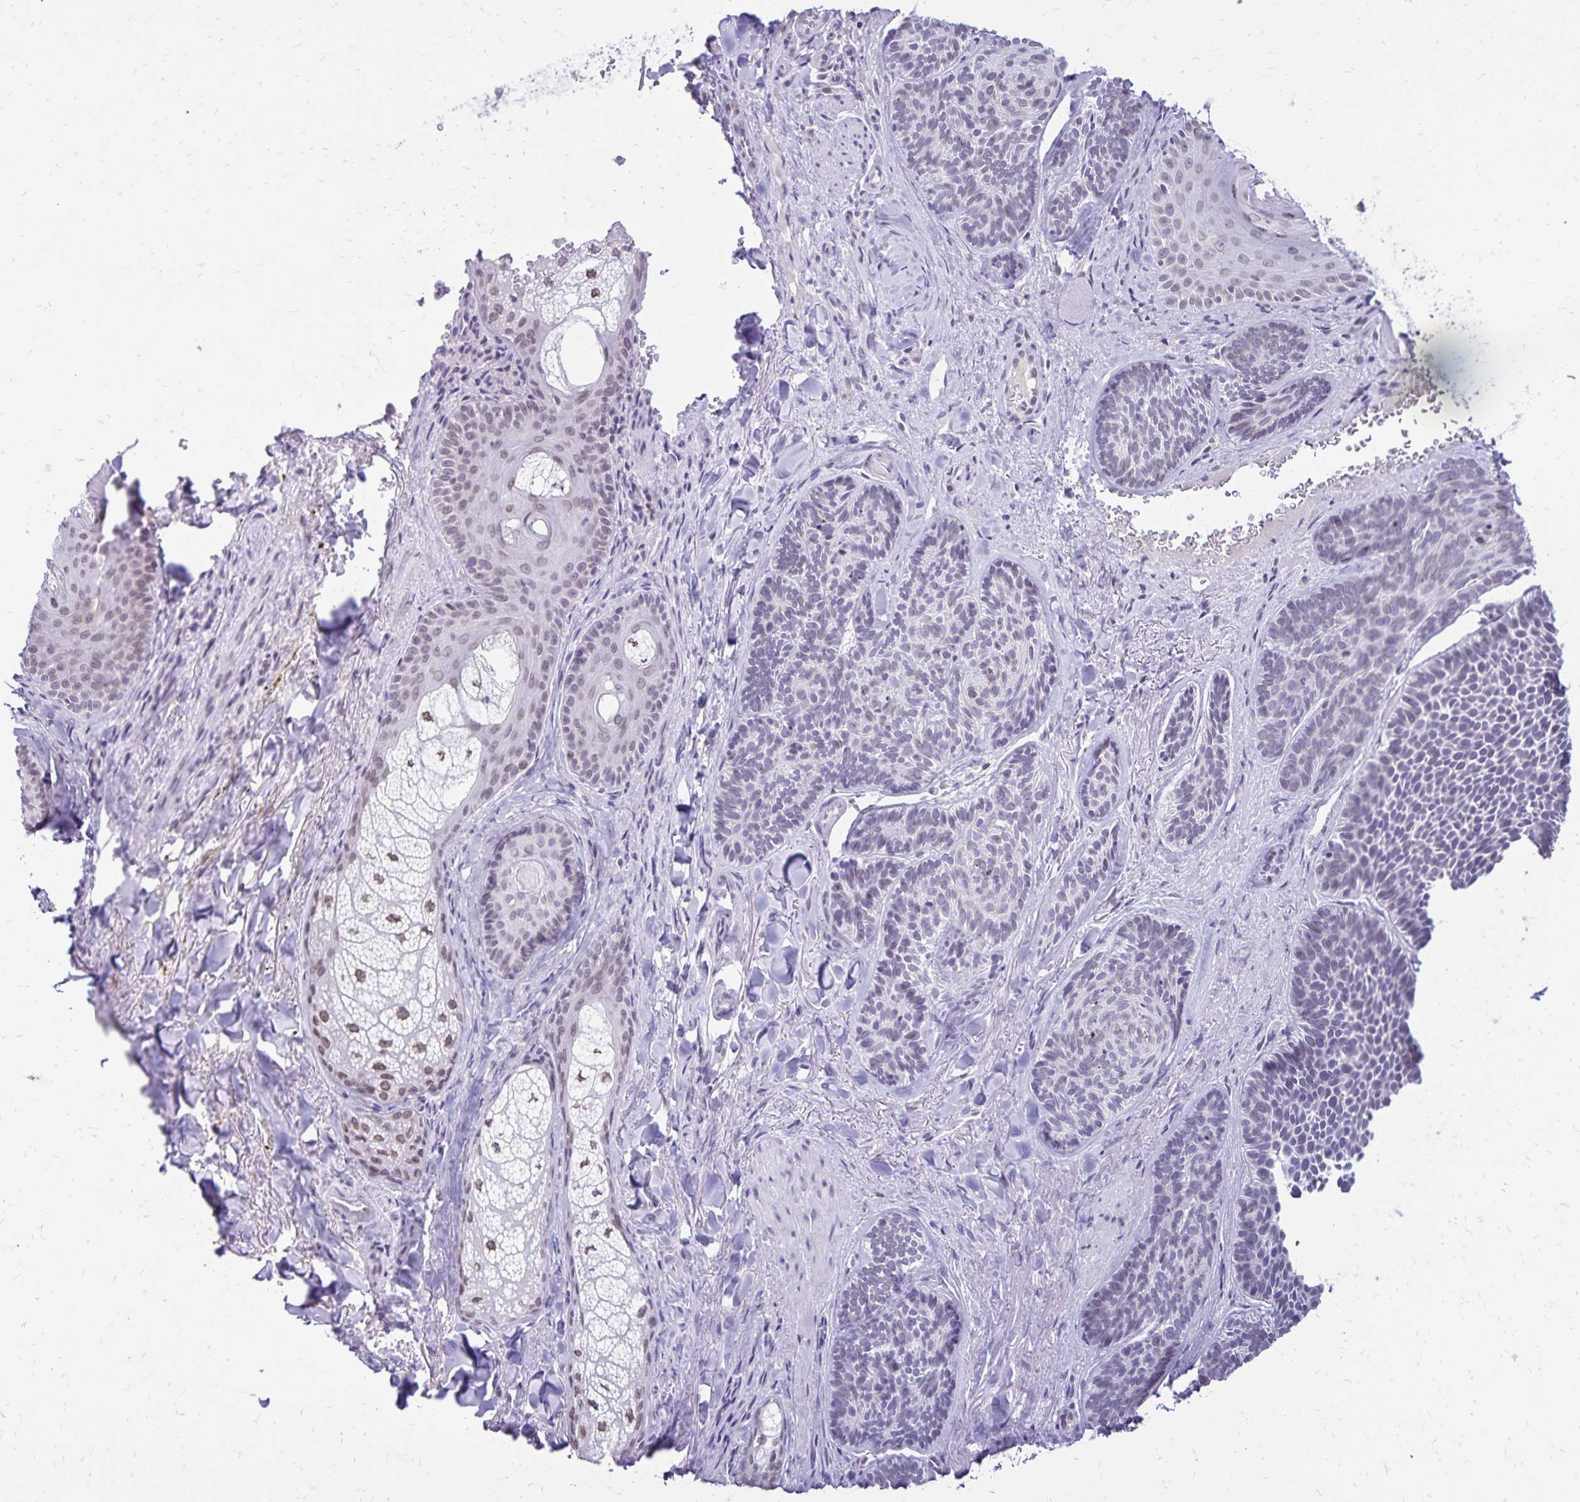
{"staining": {"intensity": "negative", "quantity": "none", "location": "none"}, "tissue": "skin cancer", "cell_type": "Tumor cells", "image_type": "cancer", "snomed": [{"axis": "morphology", "description": "Basal cell carcinoma"}, {"axis": "topography", "description": "Skin"}], "caption": "IHC of skin basal cell carcinoma displays no positivity in tumor cells.", "gene": "FAM166C", "patient": {"sex": "male", "age": 81}}